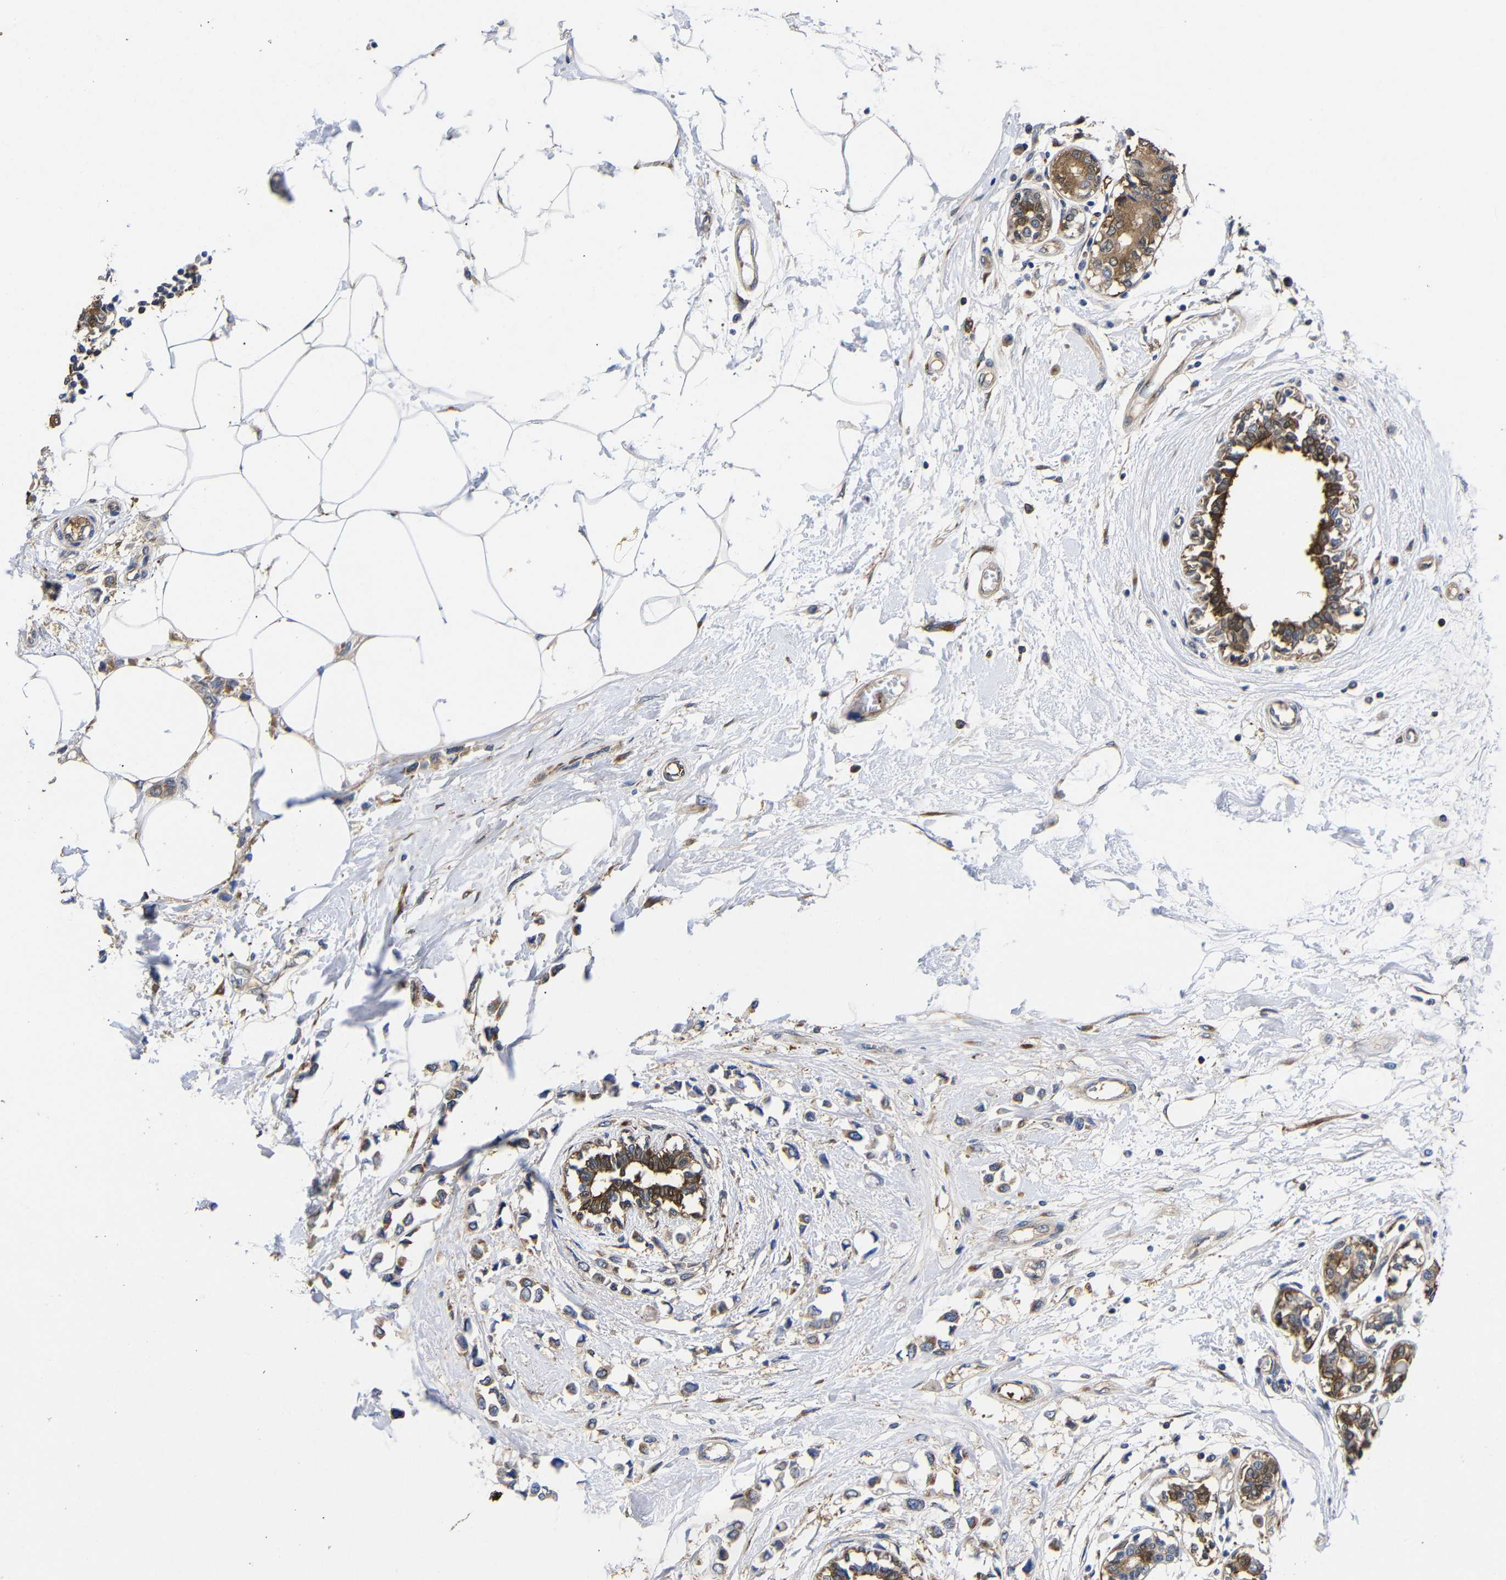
{"staining": {"intensity": "moderate", "quantity": ">75%", "location": "cytoplasmic/membranous"}, "tissue": "breast cancer", "cell_type": "Tumor cells", "image_type": "cancer", "snomed": [{"axis": "morphology", "description": "Lobular carcinoma"}, {"axis": "topography", "description": "Breast"}], "caption": "Moderate cytoplasmic/membranous protein staining is seen in approximately >75% of tumor cells in lobular carcinoma (breast).", "gene": "LRRCC1", "patient": {"sex": "female", "age": 51}}